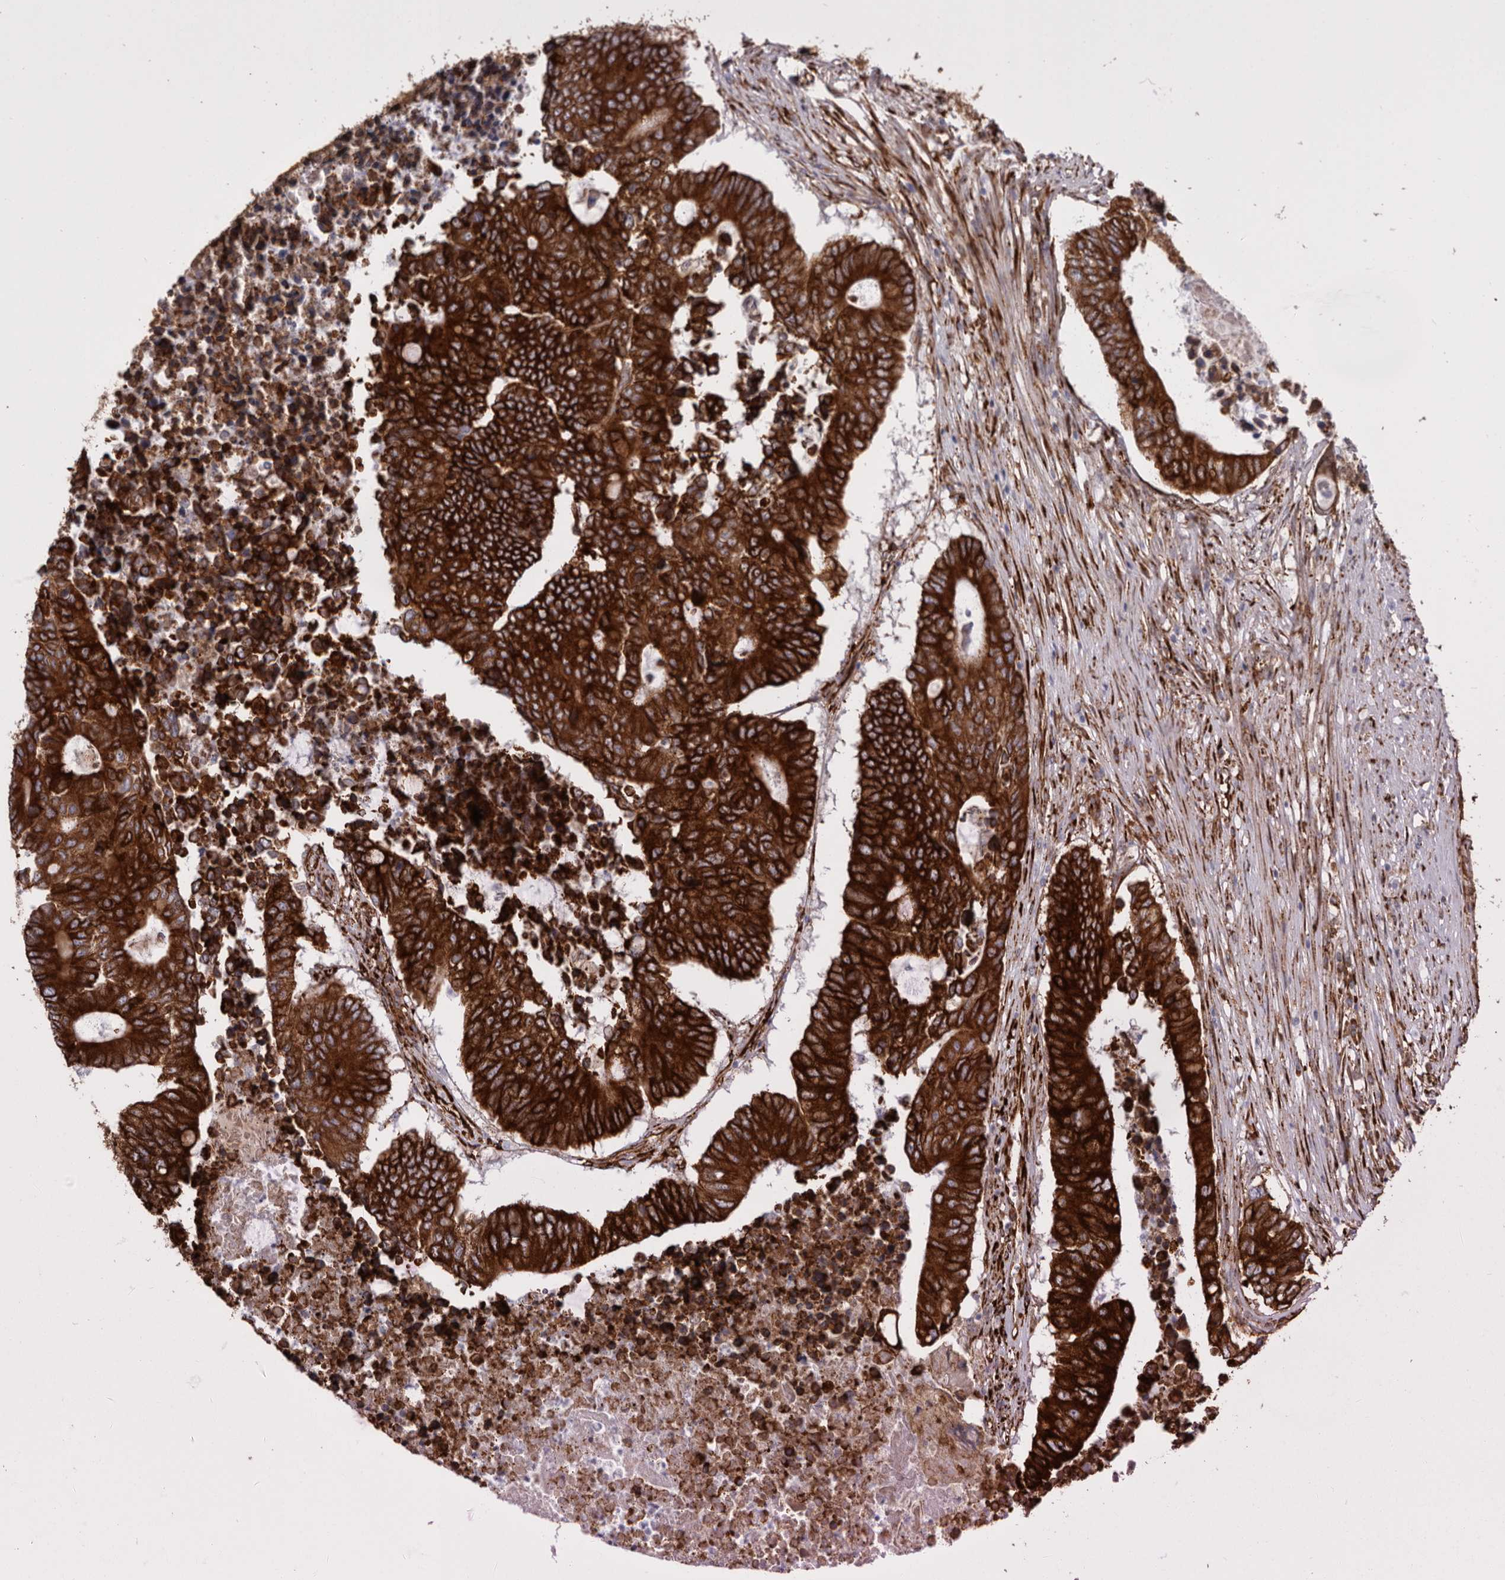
{"staining": {"intensity": "strong", "quantity": ">75%", "location": "cytoplasmic/membranous"}, "tissue": "colorectal cancer", "cell_type": "Tumor cells", "image_type": "cancer", "snomed": [{"axis": "morphology", "description": "Adenocarcinoma, NOS"}, {"axis": "topography", "description": "Colon"}], "caption": "Colorectal cancer (adenocarcinoma) tissue shows strong cytoplasmic/membranous positivity in approximately >75% of tumor cells", "gene": "SEMA3E", "patient": {"sex": "male", "age": 87}}